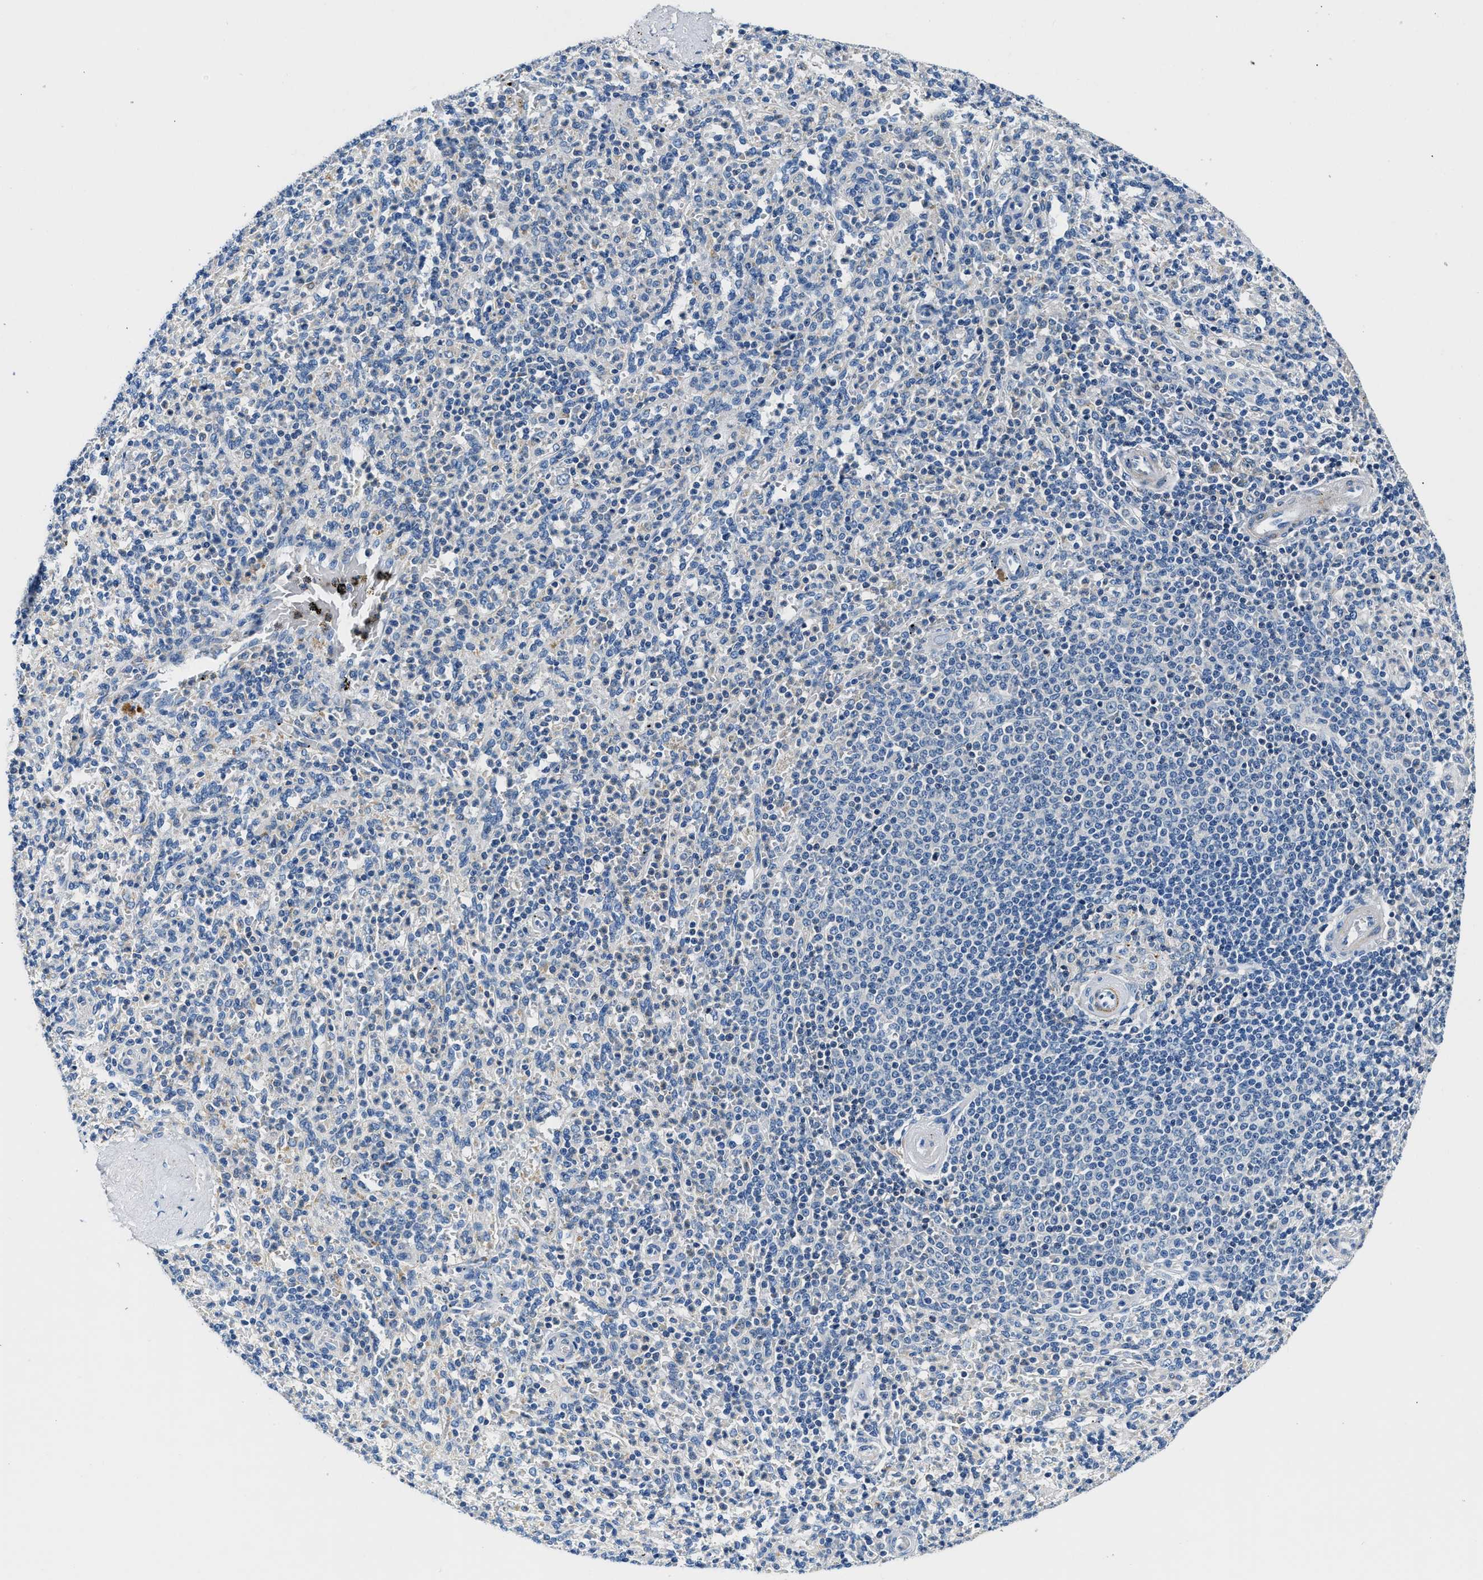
{"staining": {"intensity": "negative", "quantity": "none", "location": "none"}, "tissue": "spleen", "cell_type": "Cells in red pulp", "image_type": "normal", "snomed": [{"axis": "morphology", "description": "Normal tissue, NOS"}, {"axis": "topography", "description": "Spleen"}], "caption": "DAB (3,3'-diaminobenzidine) immunohistochemical staining of unremarkable human spleen exhibits no significant positivity in cells in red pulp.", "gene": "TUT7", "patient": {"sex": "male", "age": 36}}